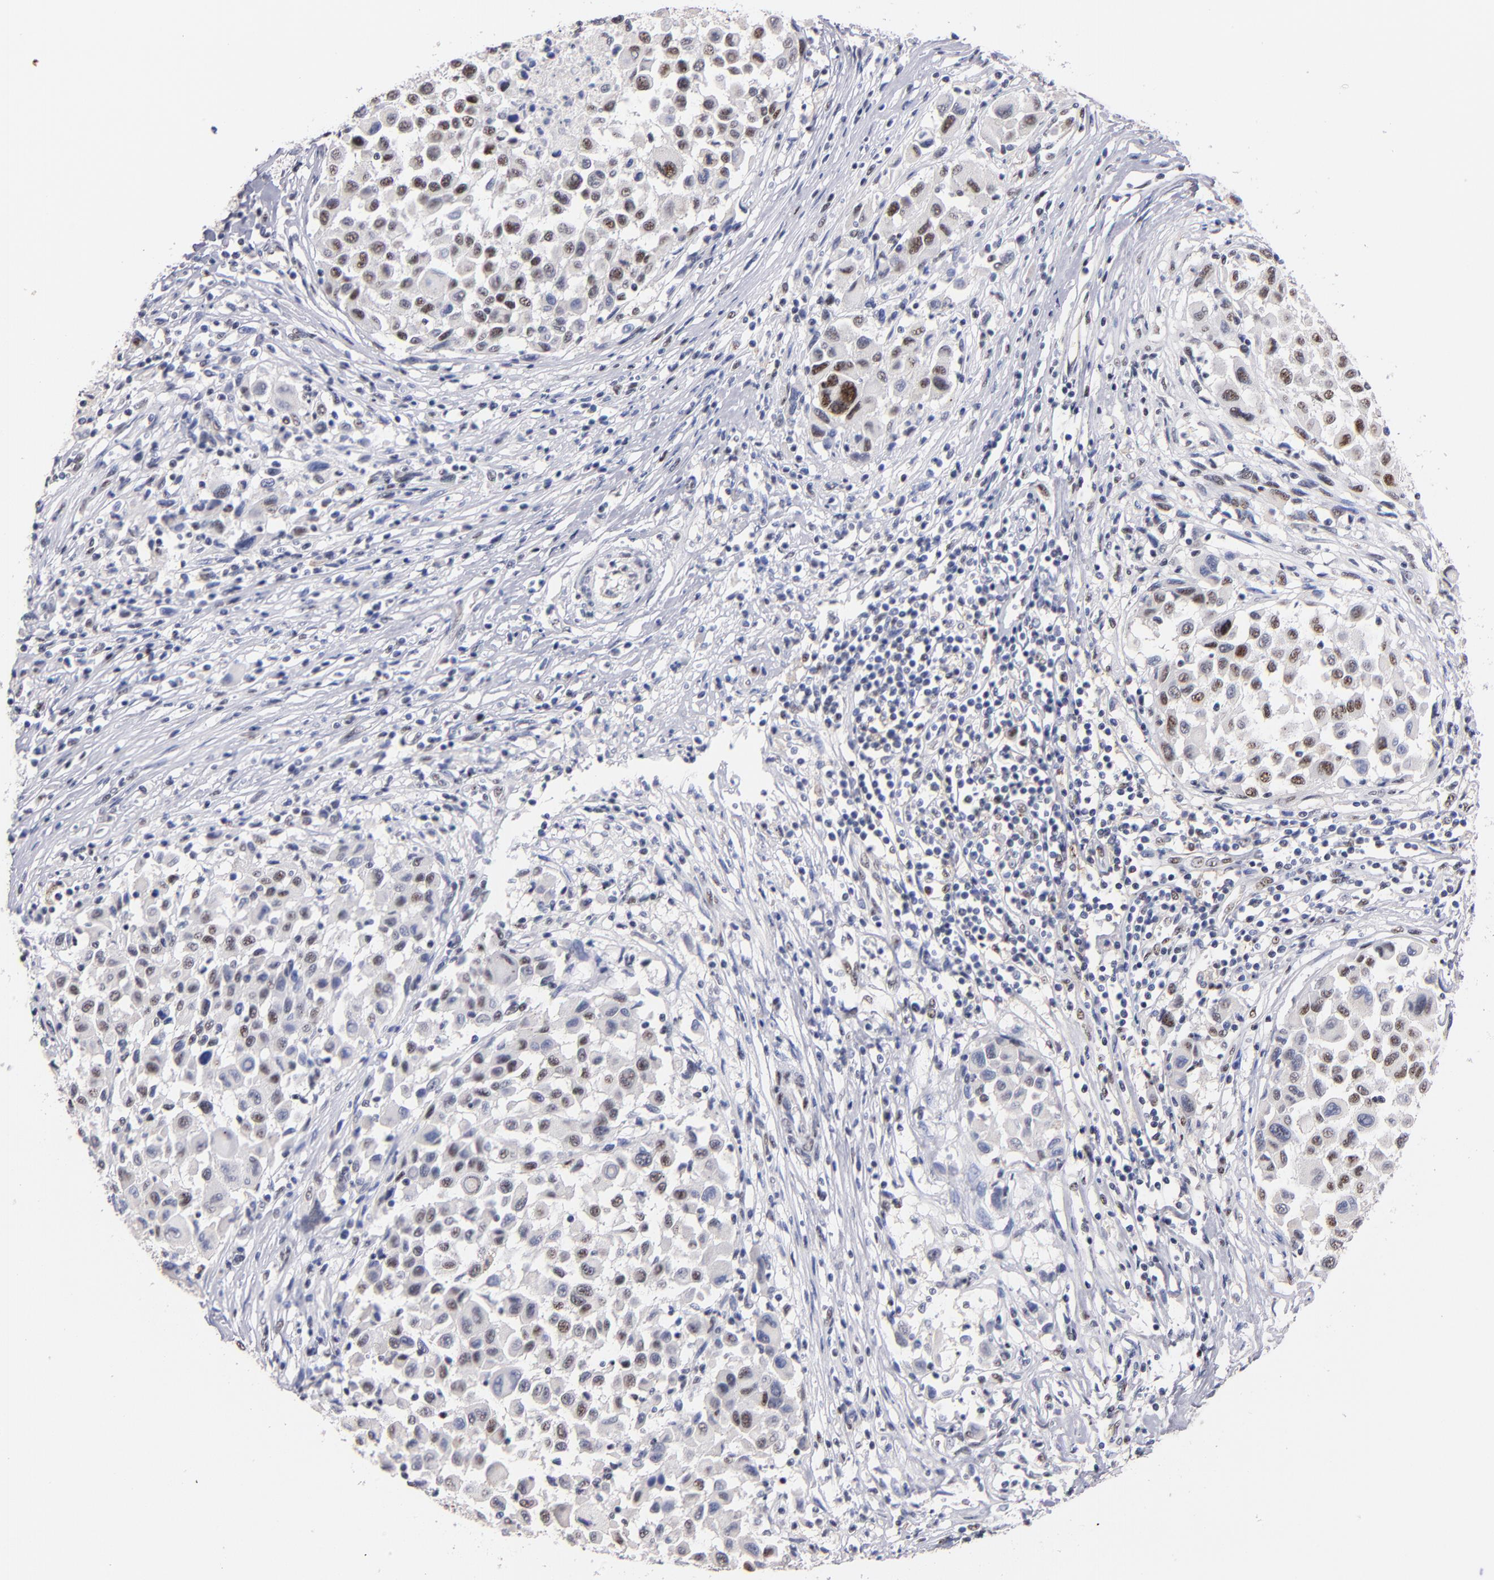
{"staining": {"intensity": "weak", "quantity": "25%-75%", "location": "nuclear"}, "tissue": "melanoma", "cell_type": "Tumor cells", "image_type": "cancer", "snomed": [{"axis": "morphology", "description": "Malignant melanoma, Metastatic site"}, {"axis": "topography", "description": "Lymph node"}], "caption": "This histopathology image exhibits immunohistochemistry staining of human malignant melanoma (metastatic site), with low weak nuclear expression in about 25%-75% of tumor cells.", "gene": "RAF1", "patient": {"sex": "male", "age": 61}}